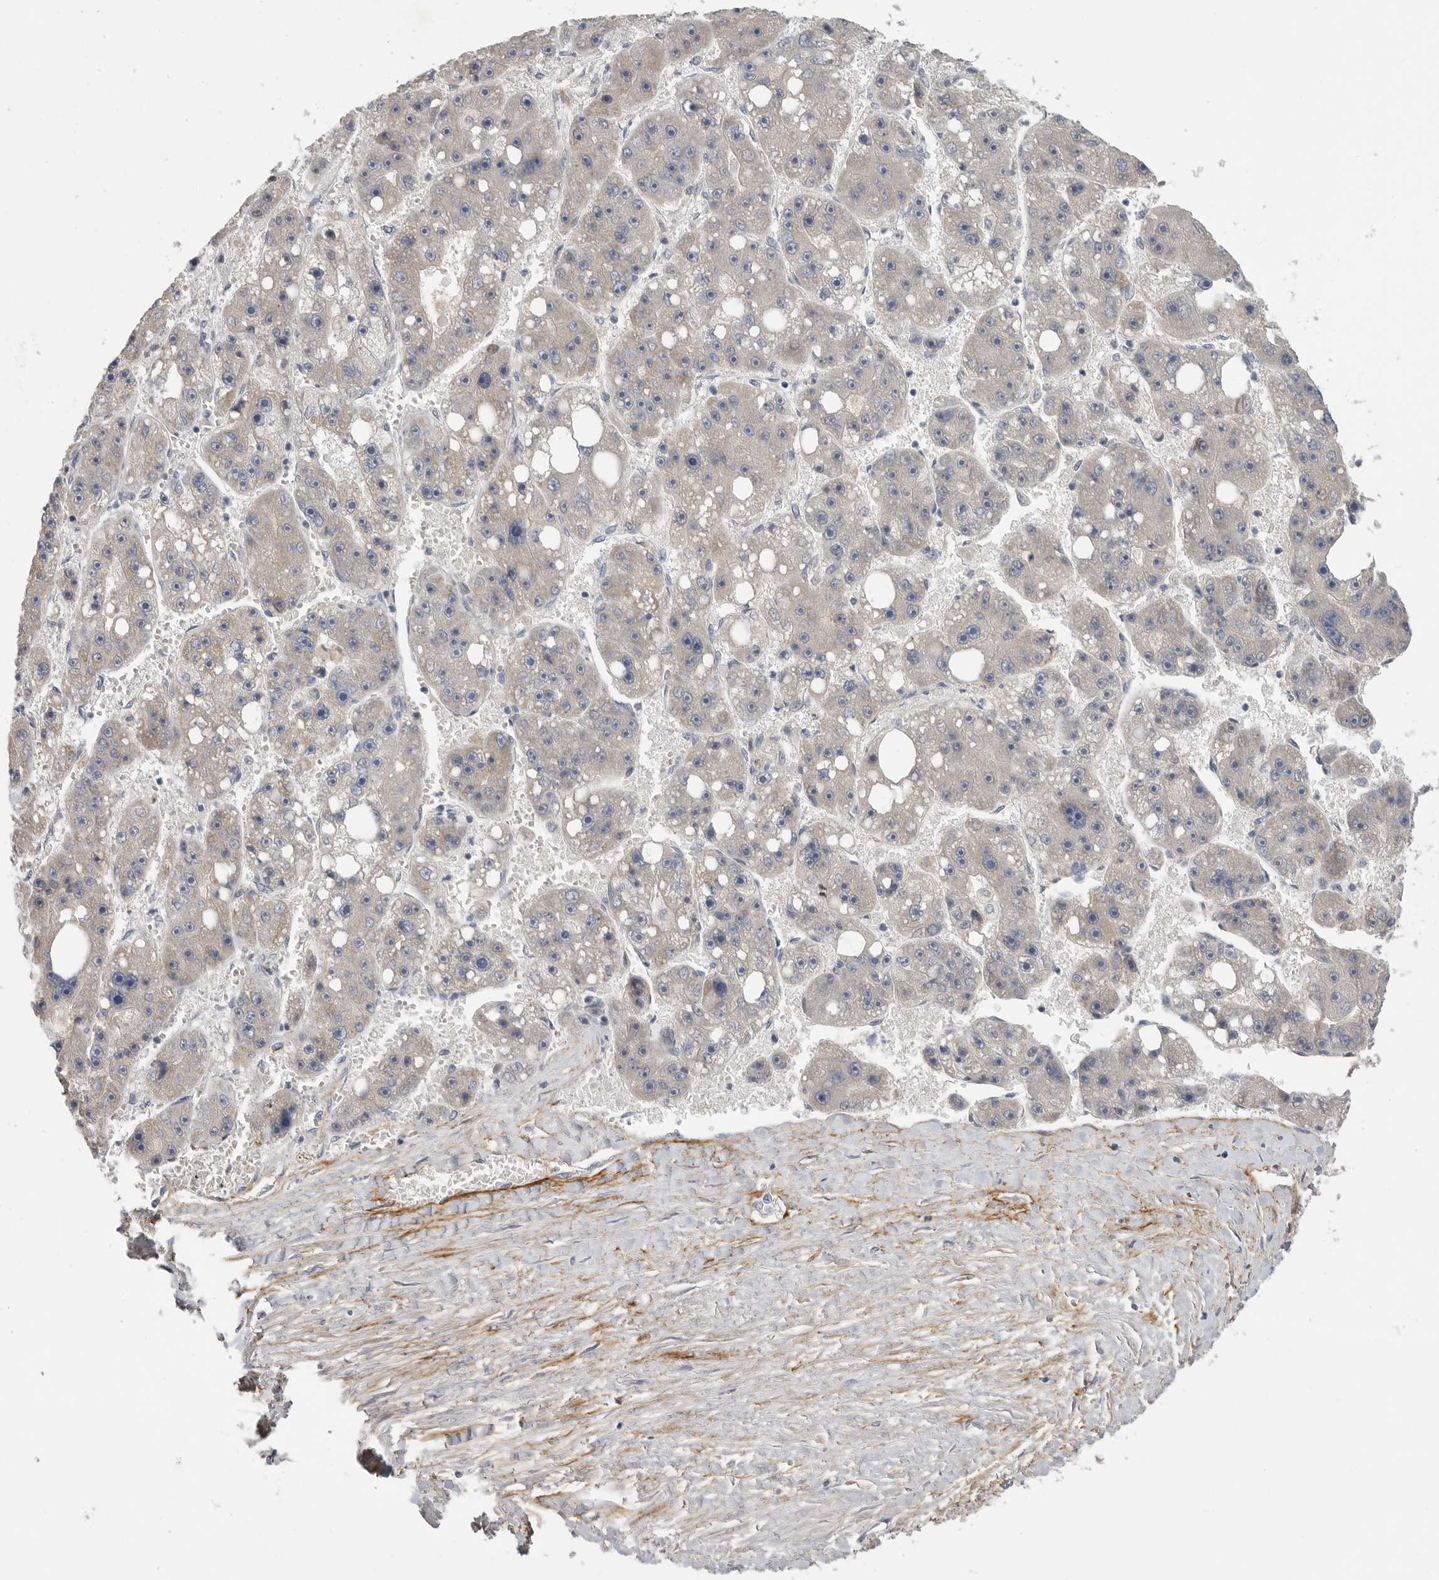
{"staining": {"intensity": "weak", "quantity": ">75%", "location": "cytoplasmic/membranous"}, "tissue": "liver cancer", "cell_type": "Tumor cells", "image_type": "cancer", "snomed": [{"axis": "morphology", "description": "Carcinoma, Hepatocellular, NOS"}, {"axis": "topography", "description": "Liver"}], "caption": "Liver cancer stained with DAB (3,3'-diaminobenzidine) IHC shows low levels of weak cytoplasmic/membranous expression in approximately >75% of tumor cells.", "gene": "SDC3", "patient": {"sex": "female", "age": 61}}